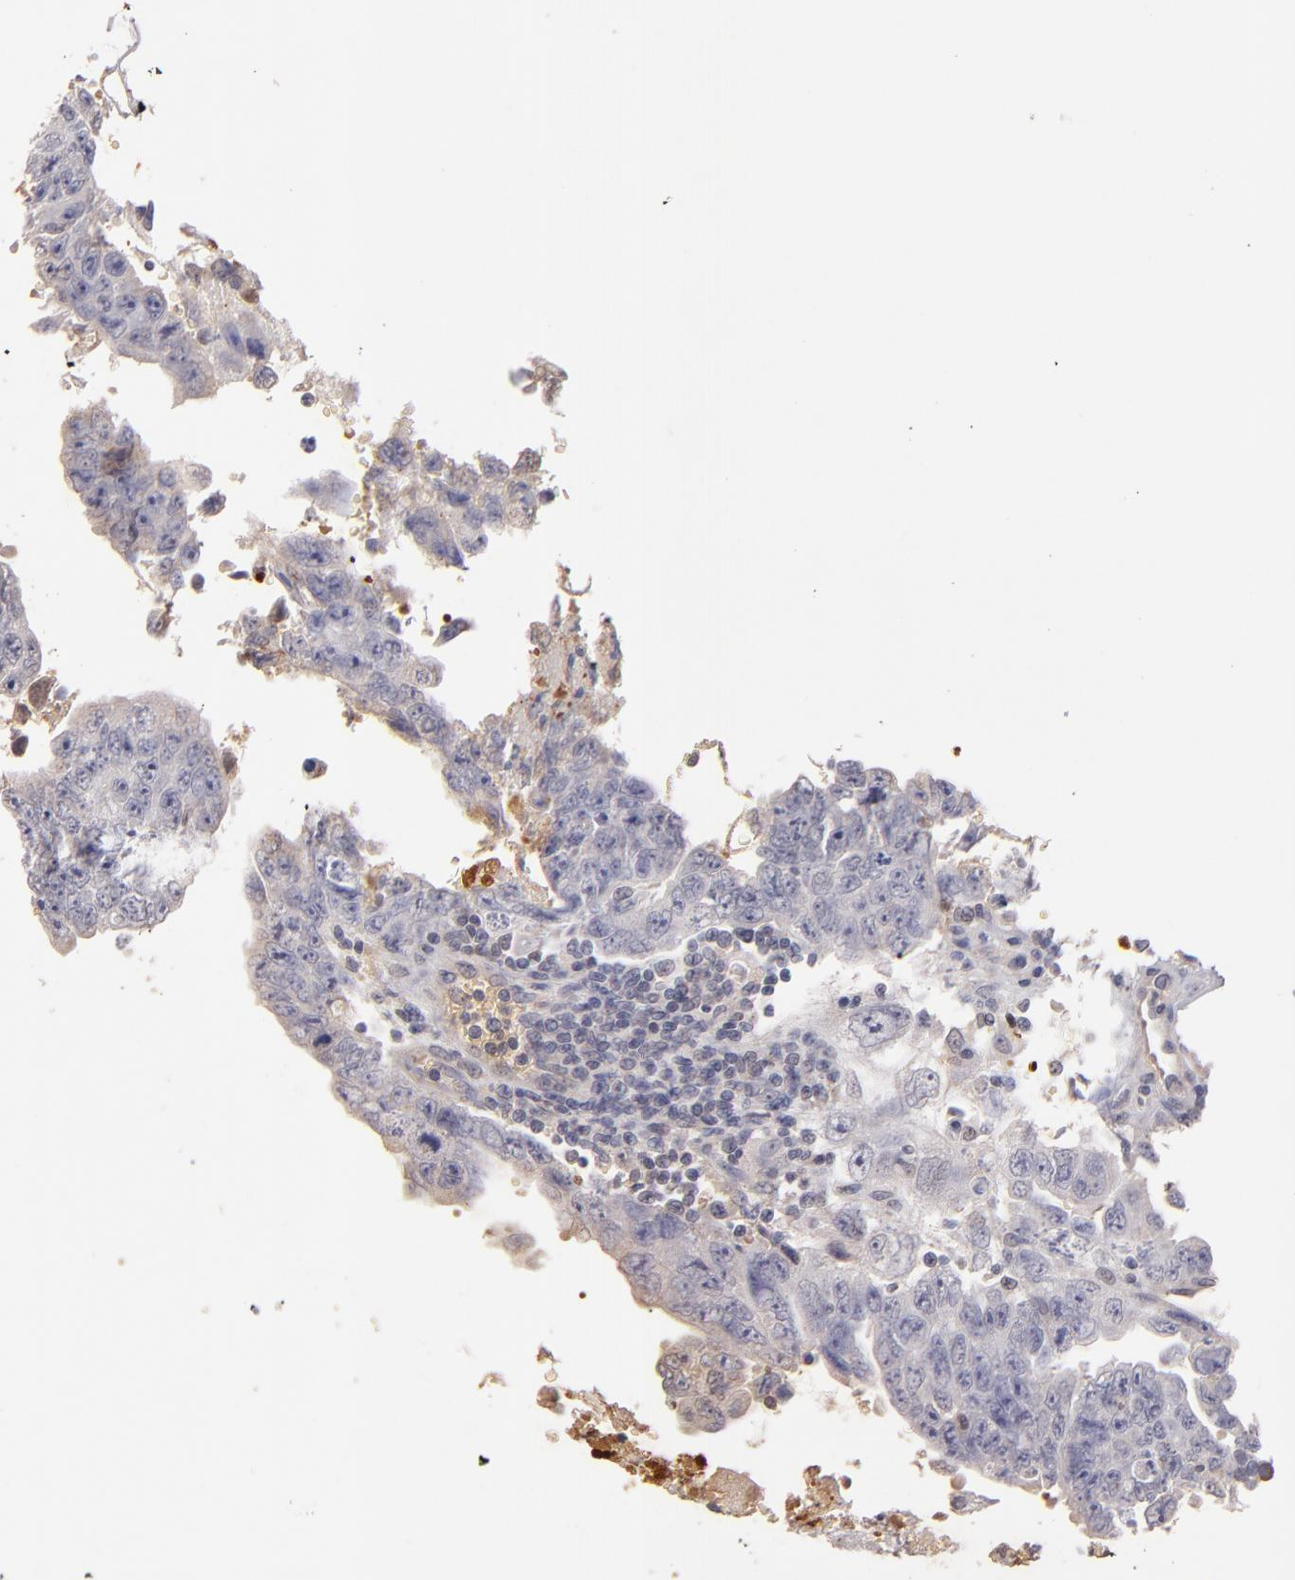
{"staining": {"intensity": "negative", "quantity": "none", "location": "none"}, "tissue": "testis cancer", "cell_type": "Tumor cells", "image_type": "cancer", "snomed": [{"axis": "morphology", "description": "Carcinoma, Embryonal, NOS"}, {"axis": "topography", "description": "Testis"}], "caption": "Immunohistochemistry histopathology image of human testis cancer stained for a protein (brown), which shows no staining in tumor cells. The staining was performed using DAB to visualize the protein expression in brown, while the nuclei were stained in blue with hematoxylin (Magnification: 20x).", "gene": "SERPINC1", "patient": {"sex": "male", "age": 28}}